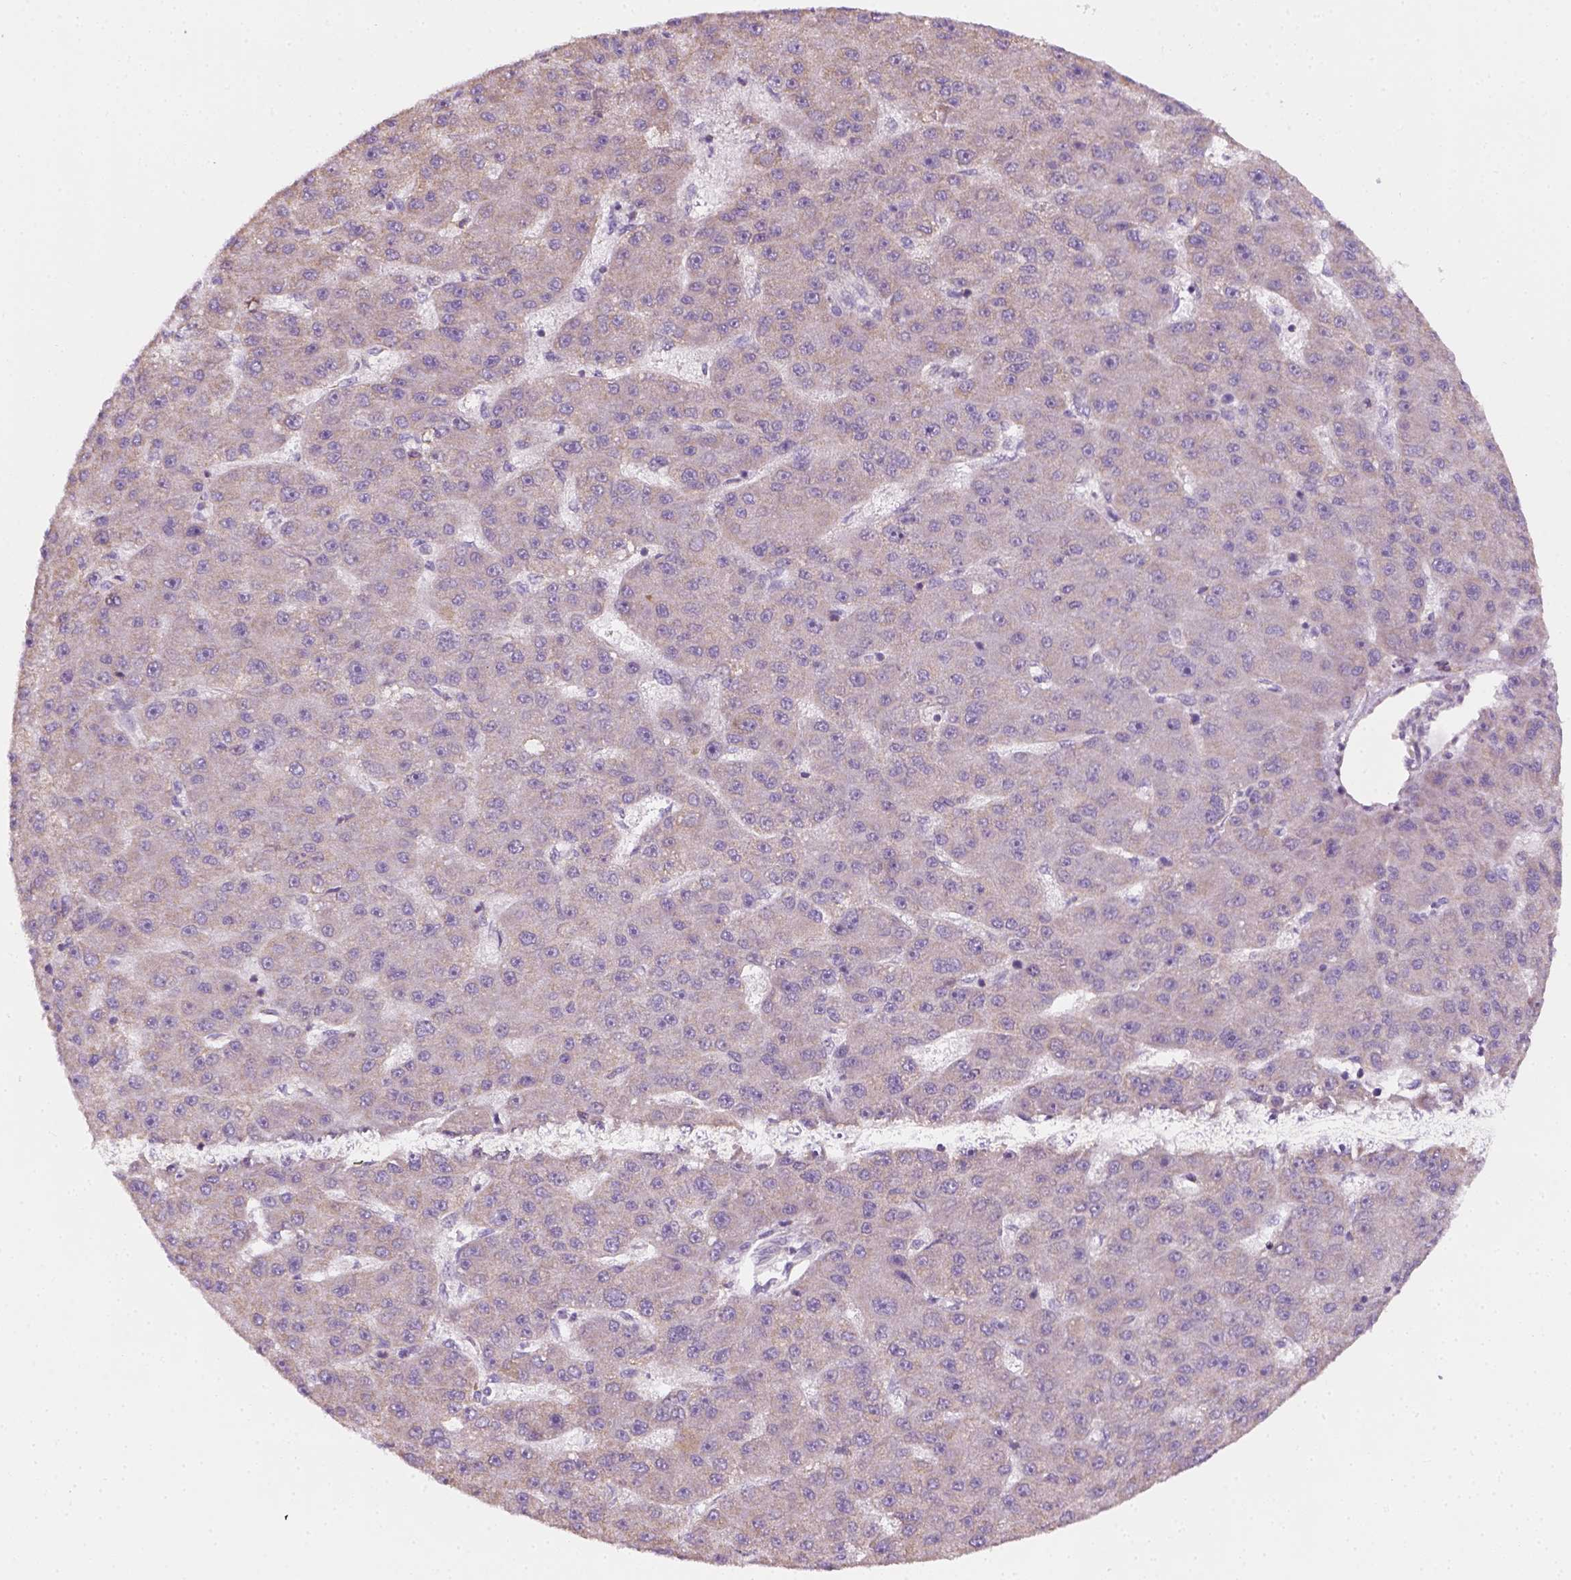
{"staining": {"intensity": "negative", "quantity": "none", "location": "none"}, "tissue": "liver cancer", "cell_type": "Tumor cells", "image_type": "cancer", "snomed": [{"axis": "morphology", "description": "Carcinoma, Hepatocellular, NOS"}, {"axis": "topography", "description": "Liver"}], "caption": "Immunohistochemistry (IHC) histopathology image of neoplastic tissue: human liver cancer stained with DAB shows no significant protein expression in tumor cells. Nuclei are stained in blue.", "gene": "AWAT2", "patient": {"sex": "male", "age": 67}}